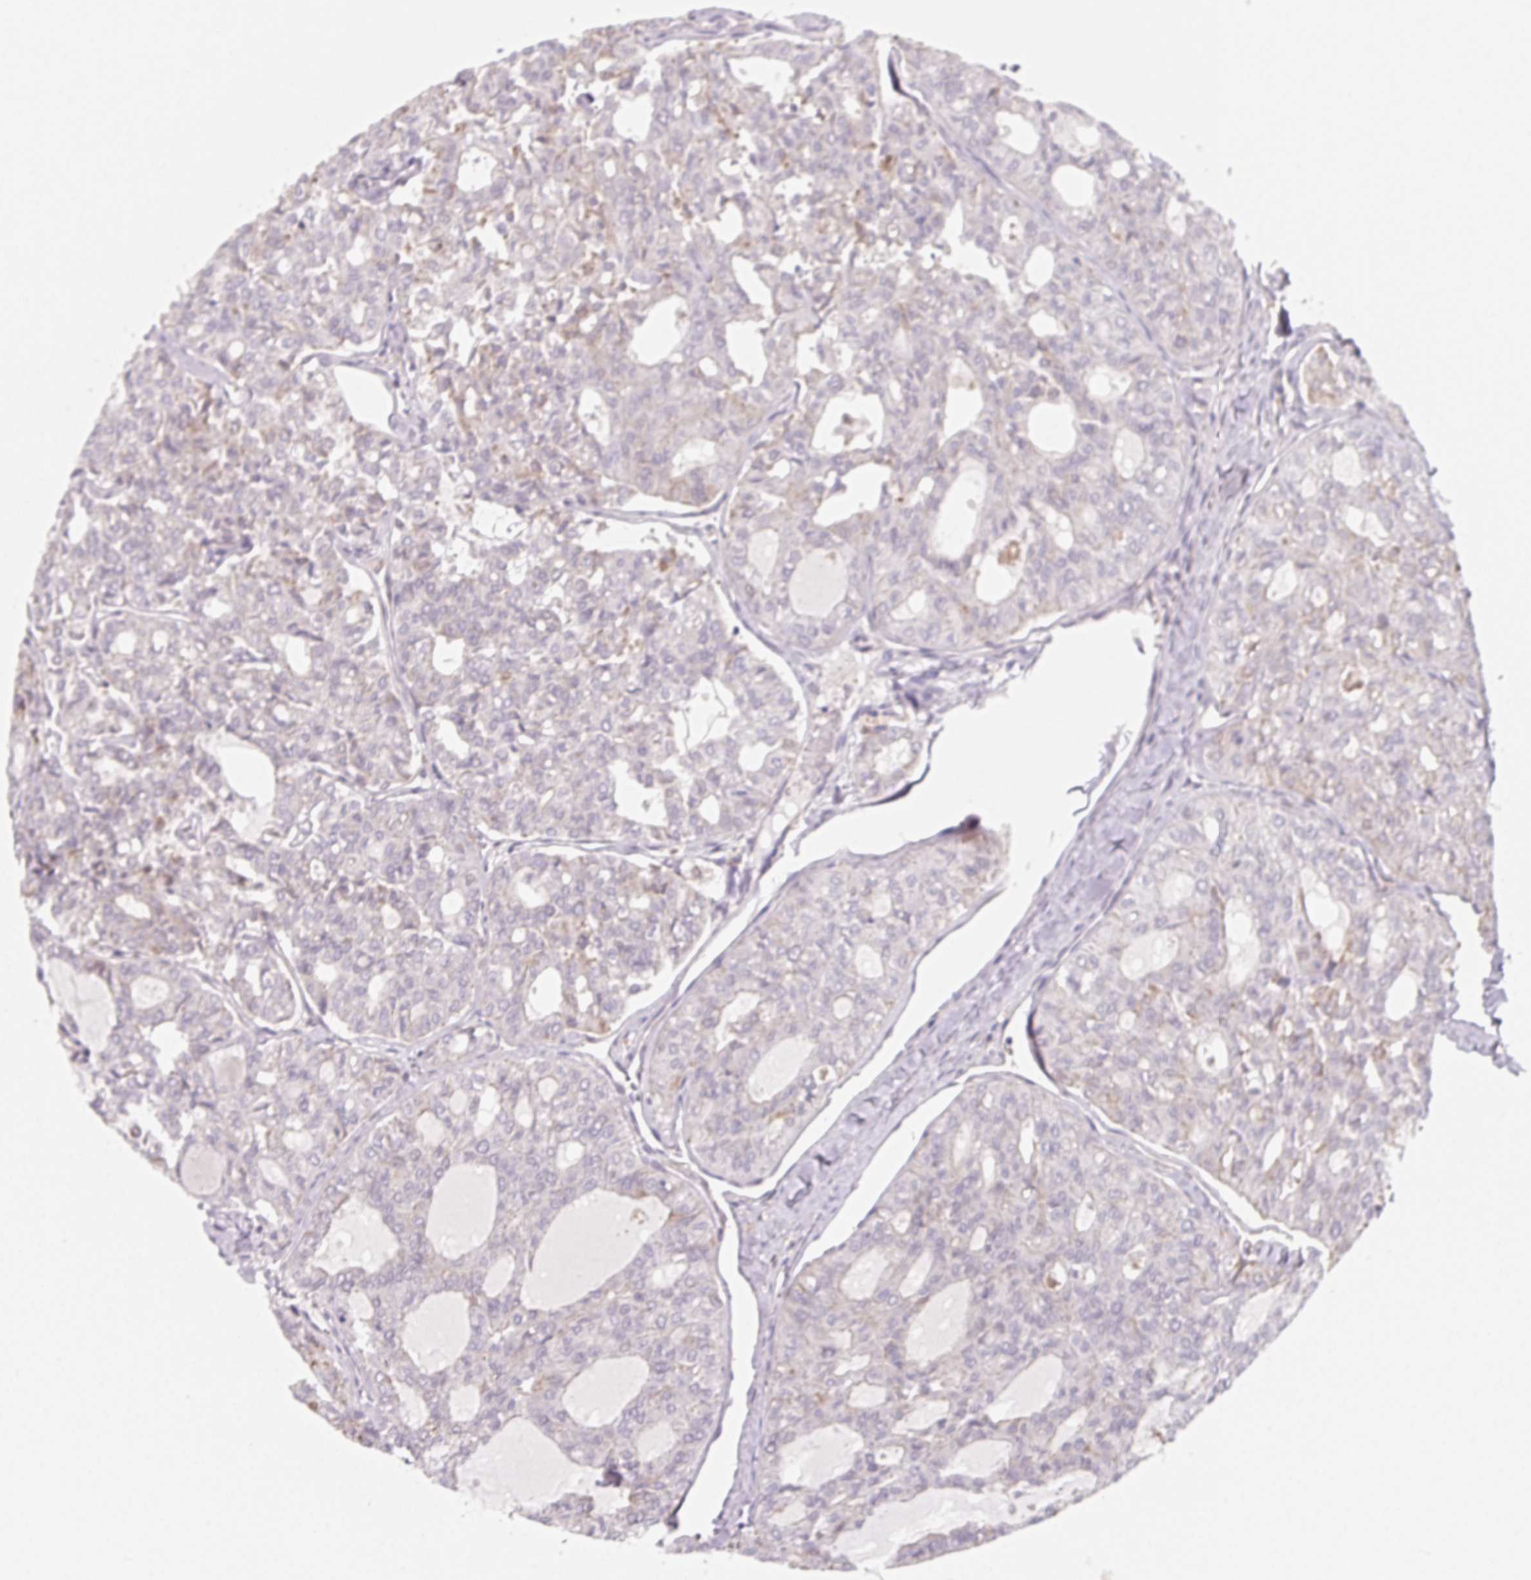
{"staining": {"intensity": "negative", "quantity": "none", "location": "none"}, "tissue": "thyroid cancer", "cell_type": "Tumor cells", "image_type": "cancer", "snomed": [{"axis": "morphology", "description": "Follicular adenoma carcinoma, NOS"}, {"axis": "topography", "description": "Thyroid gland"}], "caption": "Human thyroid cancer stained for a protein using IHC shows no expression in tumor cells.", "gene": "LRRC23", "patient": {"sex": "male", "age": 75}}